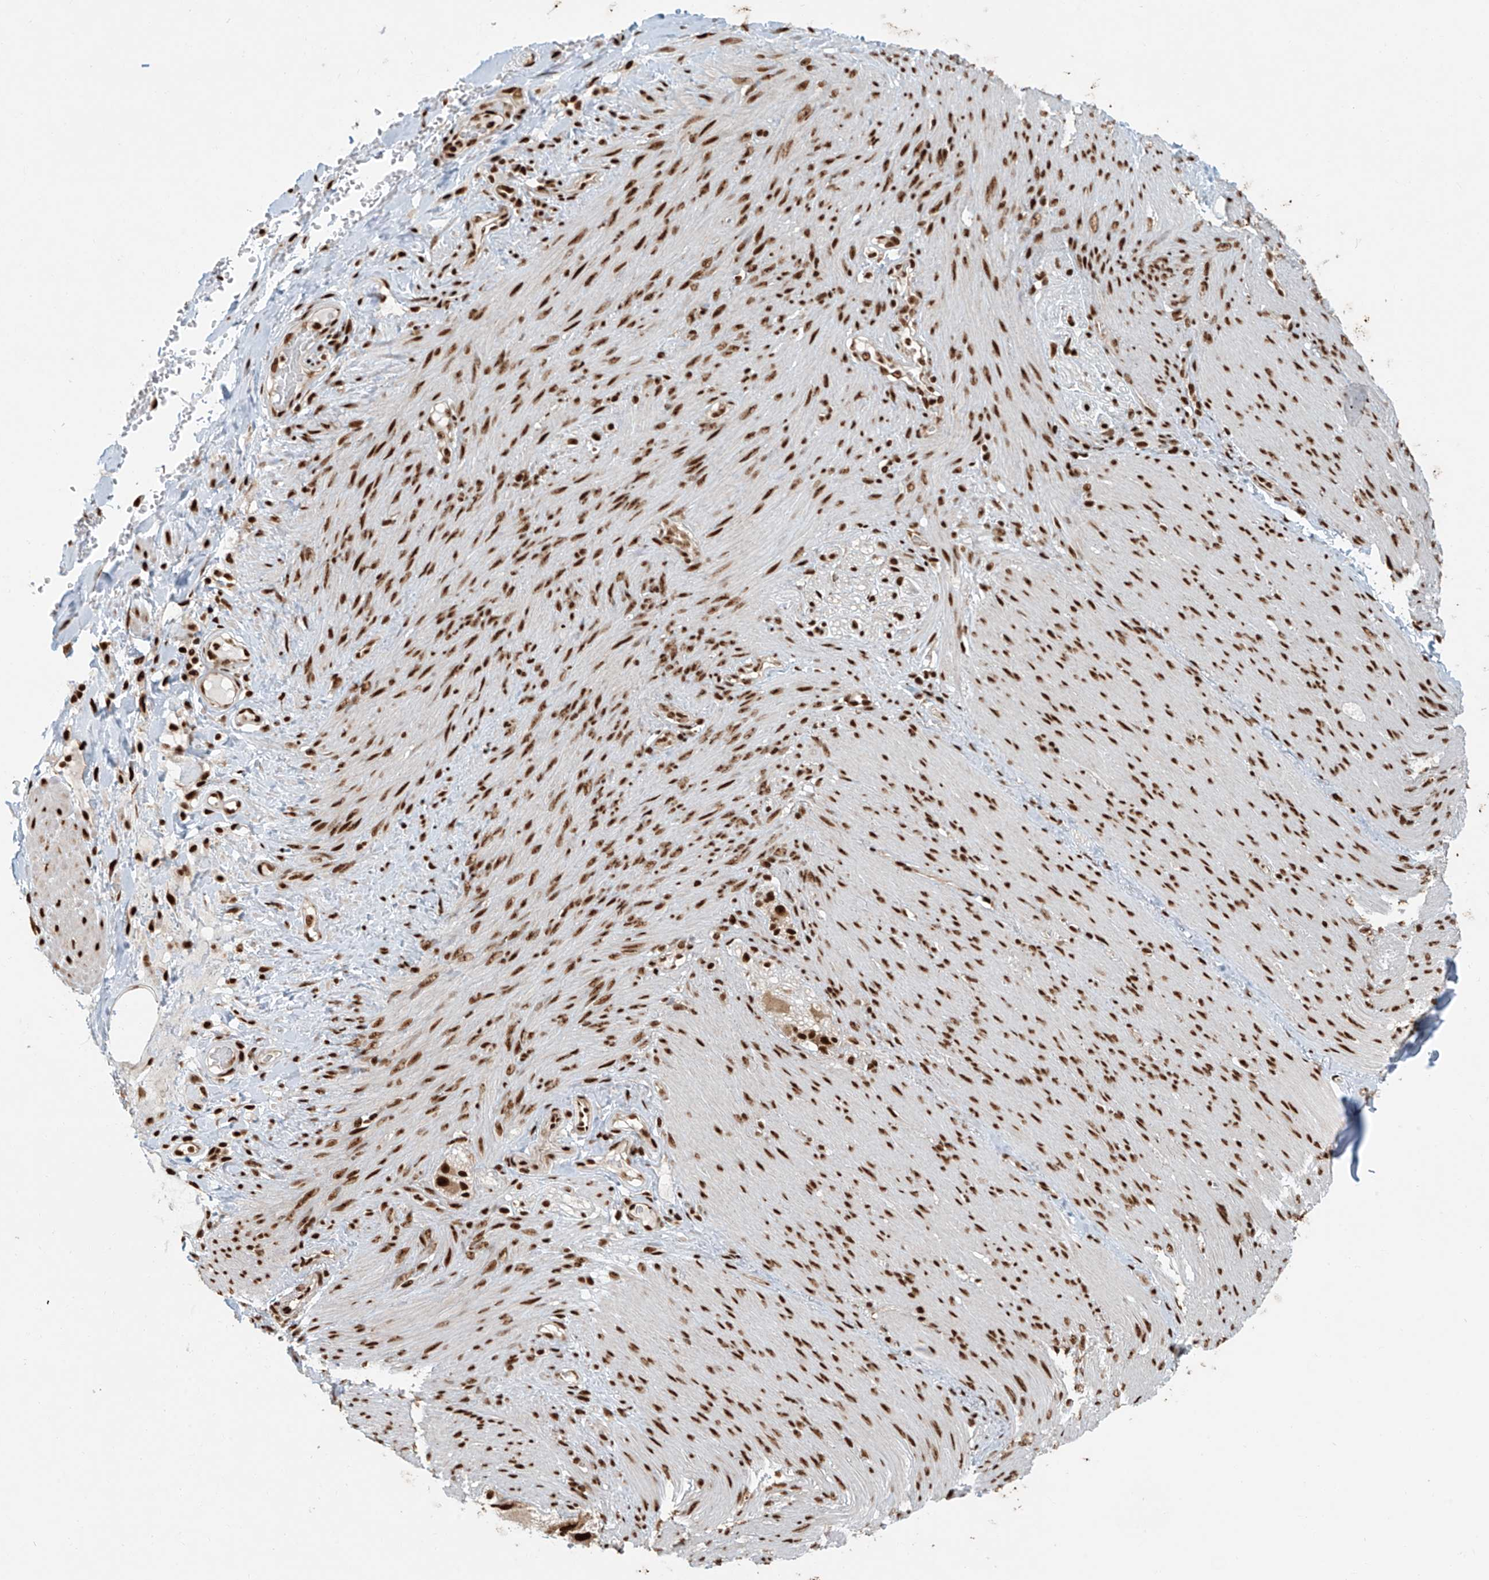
{"staining": {"intensity": "strong", "quantity": ">75%", "location": "nuclear"}, "tissue": "adipose tissue", "cell_type": "Adipocytes", "image_type": "normal", "snomed": [{"axis": "morphology", "description": "Normal tissue, NOS"}, {"axis": "topography", "description": "Colon"}, {"axis": "topography", "description": "Peripheral nerve tissue"}], "caption": "Strong nuclear expression is identified in approximately >75% of adipocytes in normal adipose tissue.", "gene": "FAM193B", "patient": {"sex": "female", "age": 61}}